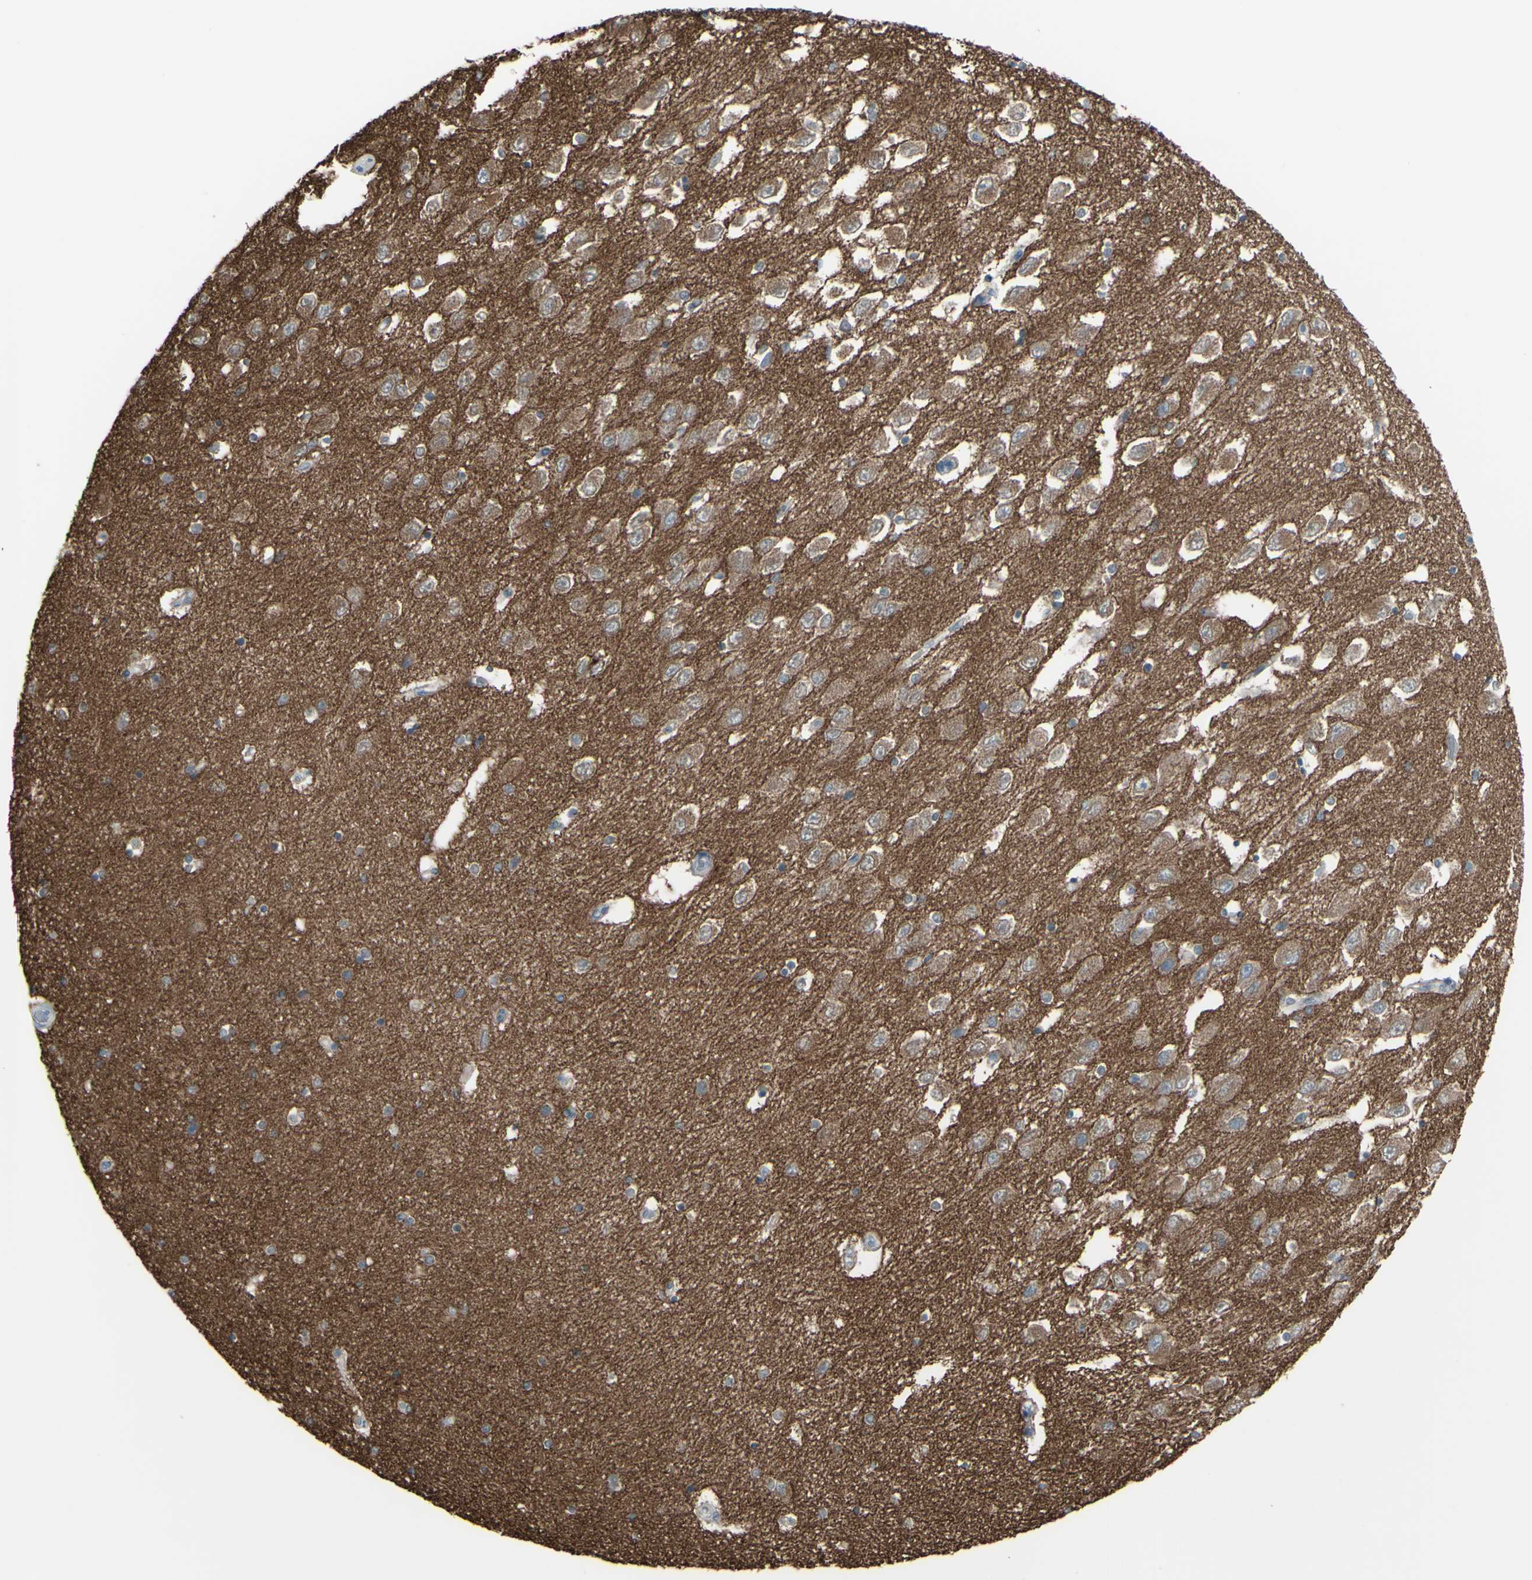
{"staining": {"intensity": "weak", "quantity": "25%-75%", "location": "cytoplasmic/membranous"}, "tissue": "hippocampus", "cell_type": "Glial cells", "image_type": "normal", "snomed": [{"axis": "morphology", "description": "Normal tissue, NOS"}, {"axis": "topography", "description": "Hippocampus"}], "caption": "Approximately 25%-75% of glial cells in normal hippocampus show weak cytoplasmic/membranous protein positivity as visualized by brown immunohistochemical staining.", "gene": "RAB3A", "patient": {"sex": "female", "age": 54}}